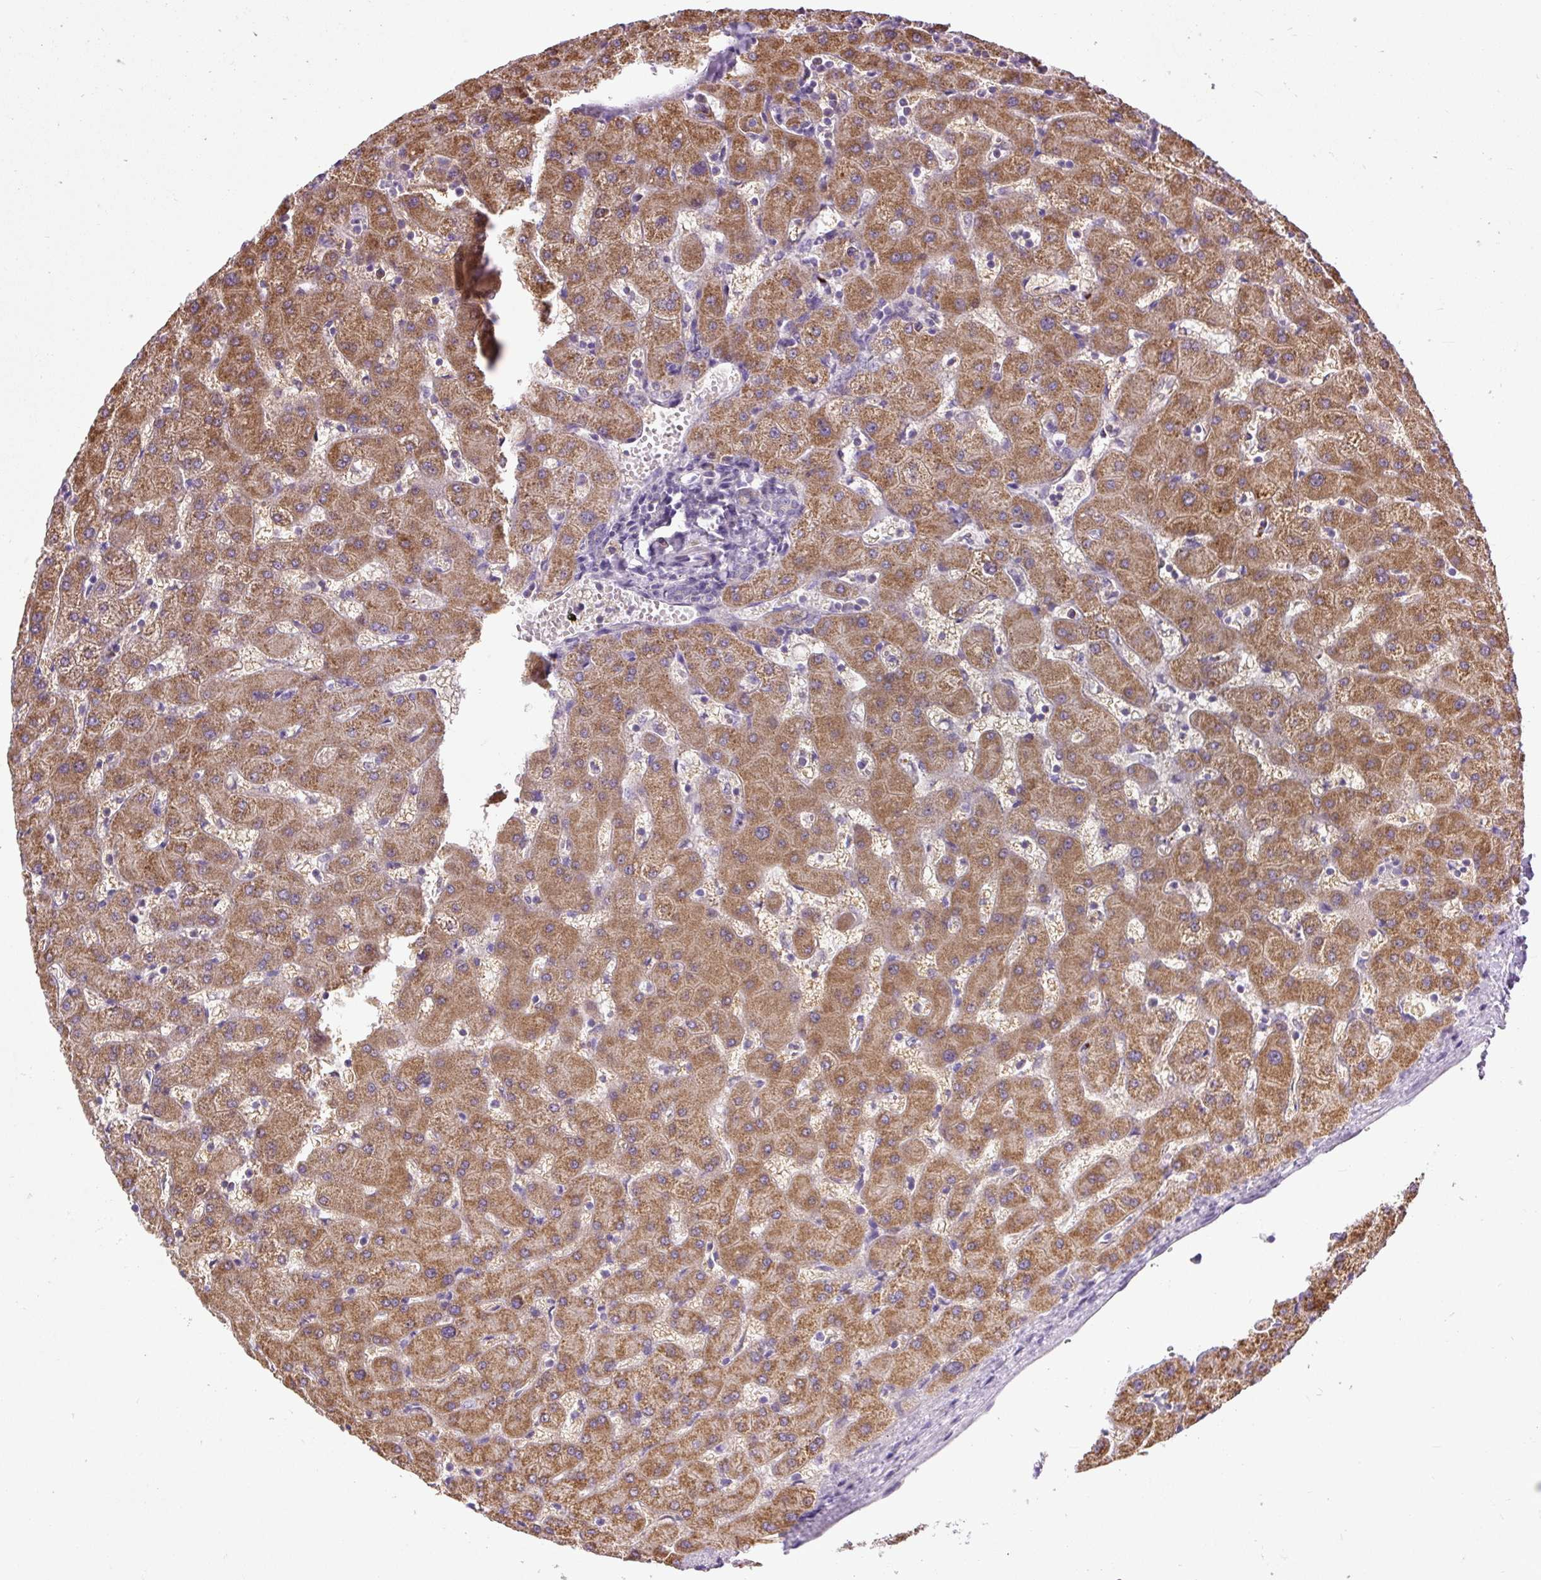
{"staining": {"intensity": "negative", "quantity": "none", "location": "none"}, "tissue": "liver", "cell_type": "Cholangiocytes", "image_type": "normal", "snomed": [{"axis": "morphology", "description": "Normal tissue, NOS"}, {"axis": "topography", "description": "Liver"}], "caption": "Immunohistochemical staining of unremarkable liver demonstrates no significant positivity in cholangiocytes. The staining is performed using DAB (3,3'-diaminobenzidine) brown chromogen with nuclei counter-stained in using hematoxylin.", "gene": "TM2D3", "patient": {"sex": "female", "age": 63}}